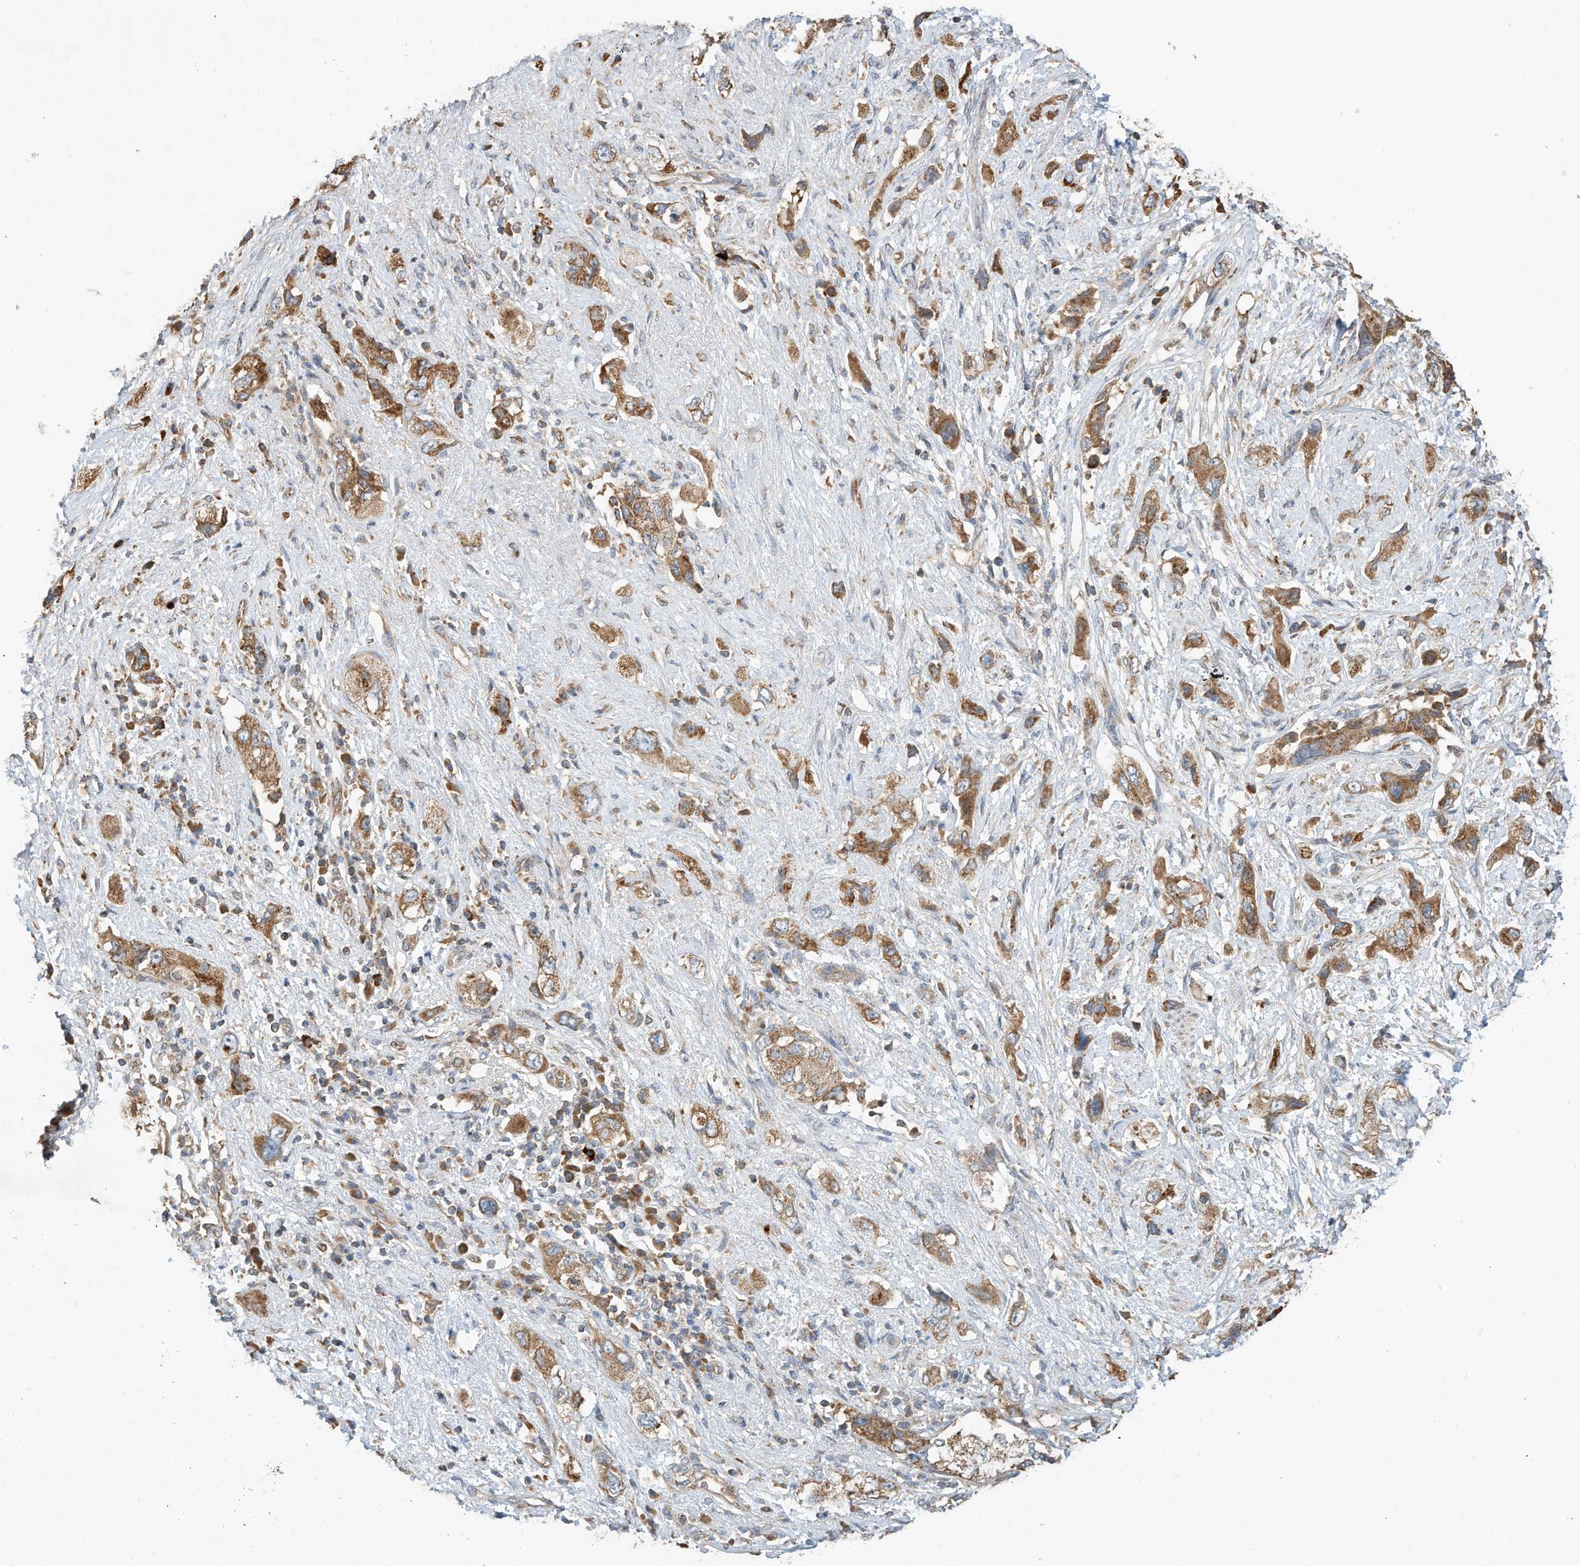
{"staining": {"intensity": "moderate", "quantity": ">75%", "location": "cytoplasmic/membranous"}, "tissue": "pancreatic cancer", "cell_type": "Tumor cells", "image_type": "cancer", "snomed": [{"axis": "morphology", "description": "Adenocarcinoma, NOS"}, {"axis": "topography", "description": "Pancreas"}], "caption": "Pancreatic cancer (adenocarcinoma) stained with IHC shows moderate cytoplasmic/membranous positivity in approximately >75% of tumor cells.", "gene": "CPAMD8", "patient": {"sex": "female", "age": 73}}